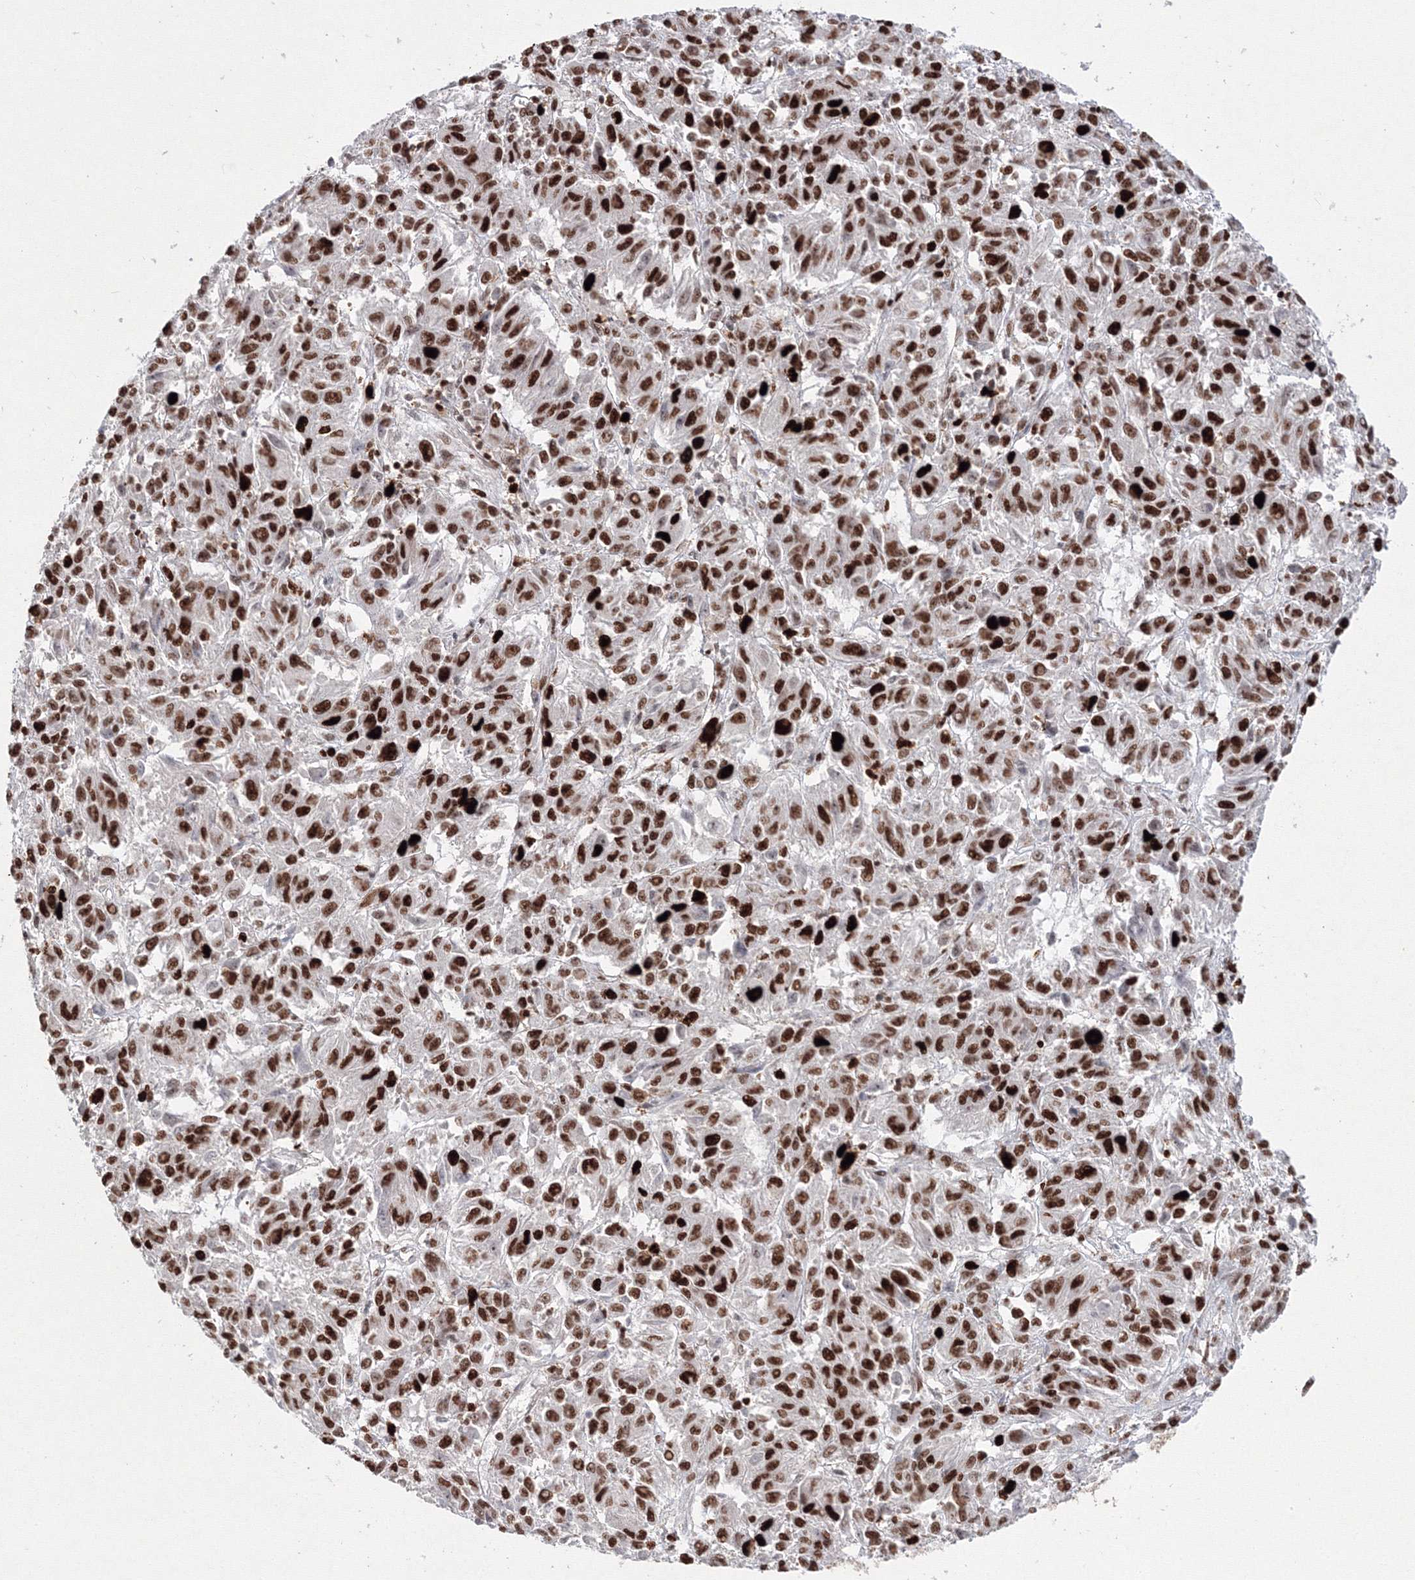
{"staining": {"intensity": "moderate", "quantity": ">75%", "location": "nuclear"}, "tissue": "melanoma", "cell_type": "Tumor cells", "image_type": "cancer", "snomed": [{"axis": "morphology", "description": "Malignant melanoma, Metastatic site"}, {"axis": "topography", "description": "Lung"}], "caption": "DAB immunohistochemical staining of malignant melanoma (metastatic site) displays moderate nuclear protein staining in about >75% of tumor cells. Nuclei are stained in blue.", "gene": "LIG1", "patient": {"sex": "male", "age": 64}}